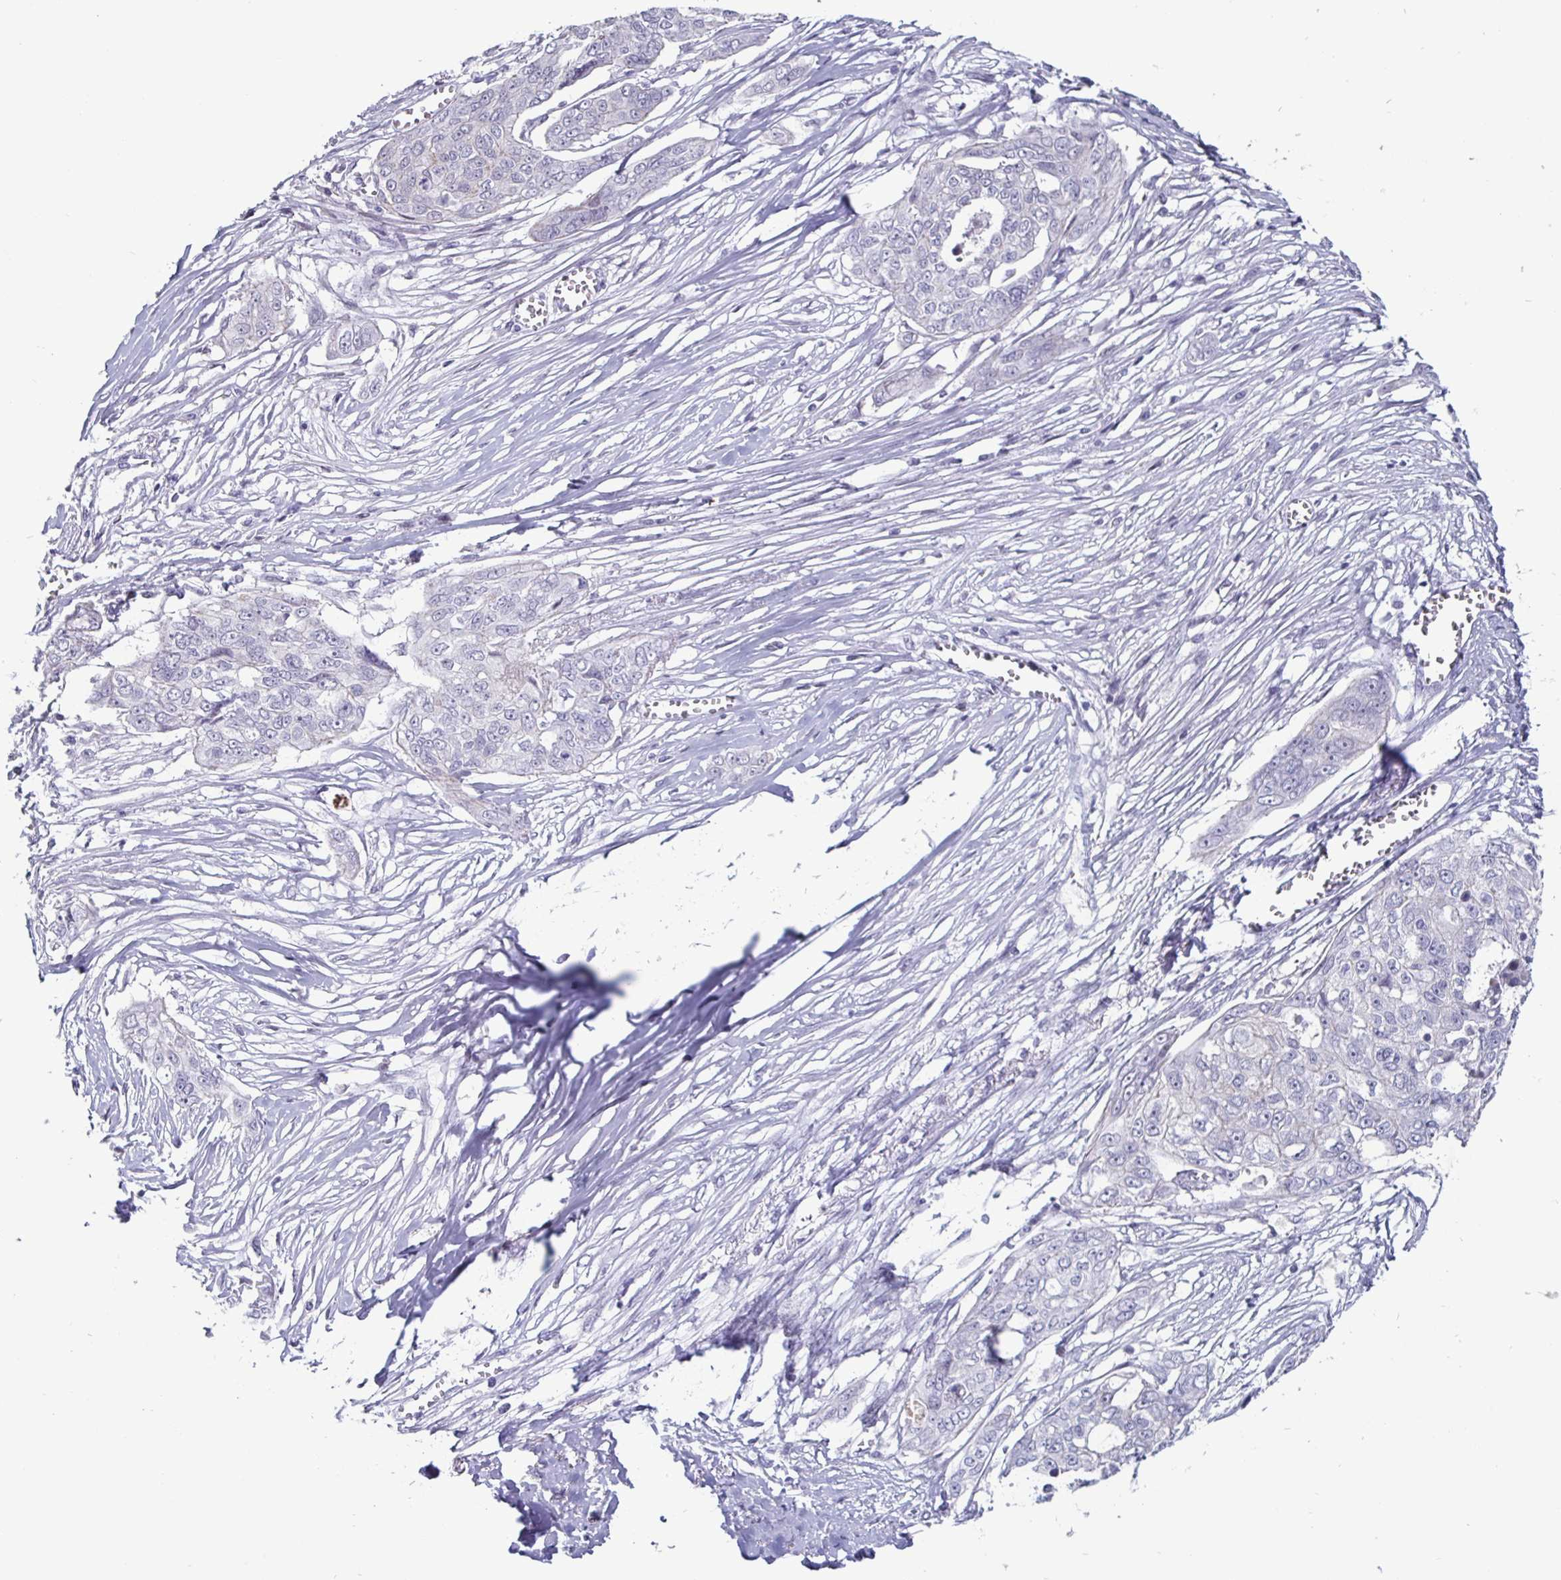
{"staining": {"intensity": "negative", "quantity": "none", "location": "none"}, "tissue": "ovarian cancer", "cell_type": "Tumor cells", "image_type": "cancer", "snomed": [{"axis": "morphology", "description": "Carcinoma, endometroid"}, {"axis": "topography", "description": "Ovary"}], "caption": "The photomicrograph displays no significant positivity in tumor cells of ovarian endometroid carcinoma.", "gene": "OOSP2", "patient": {"sex": "female", "age": 70}}